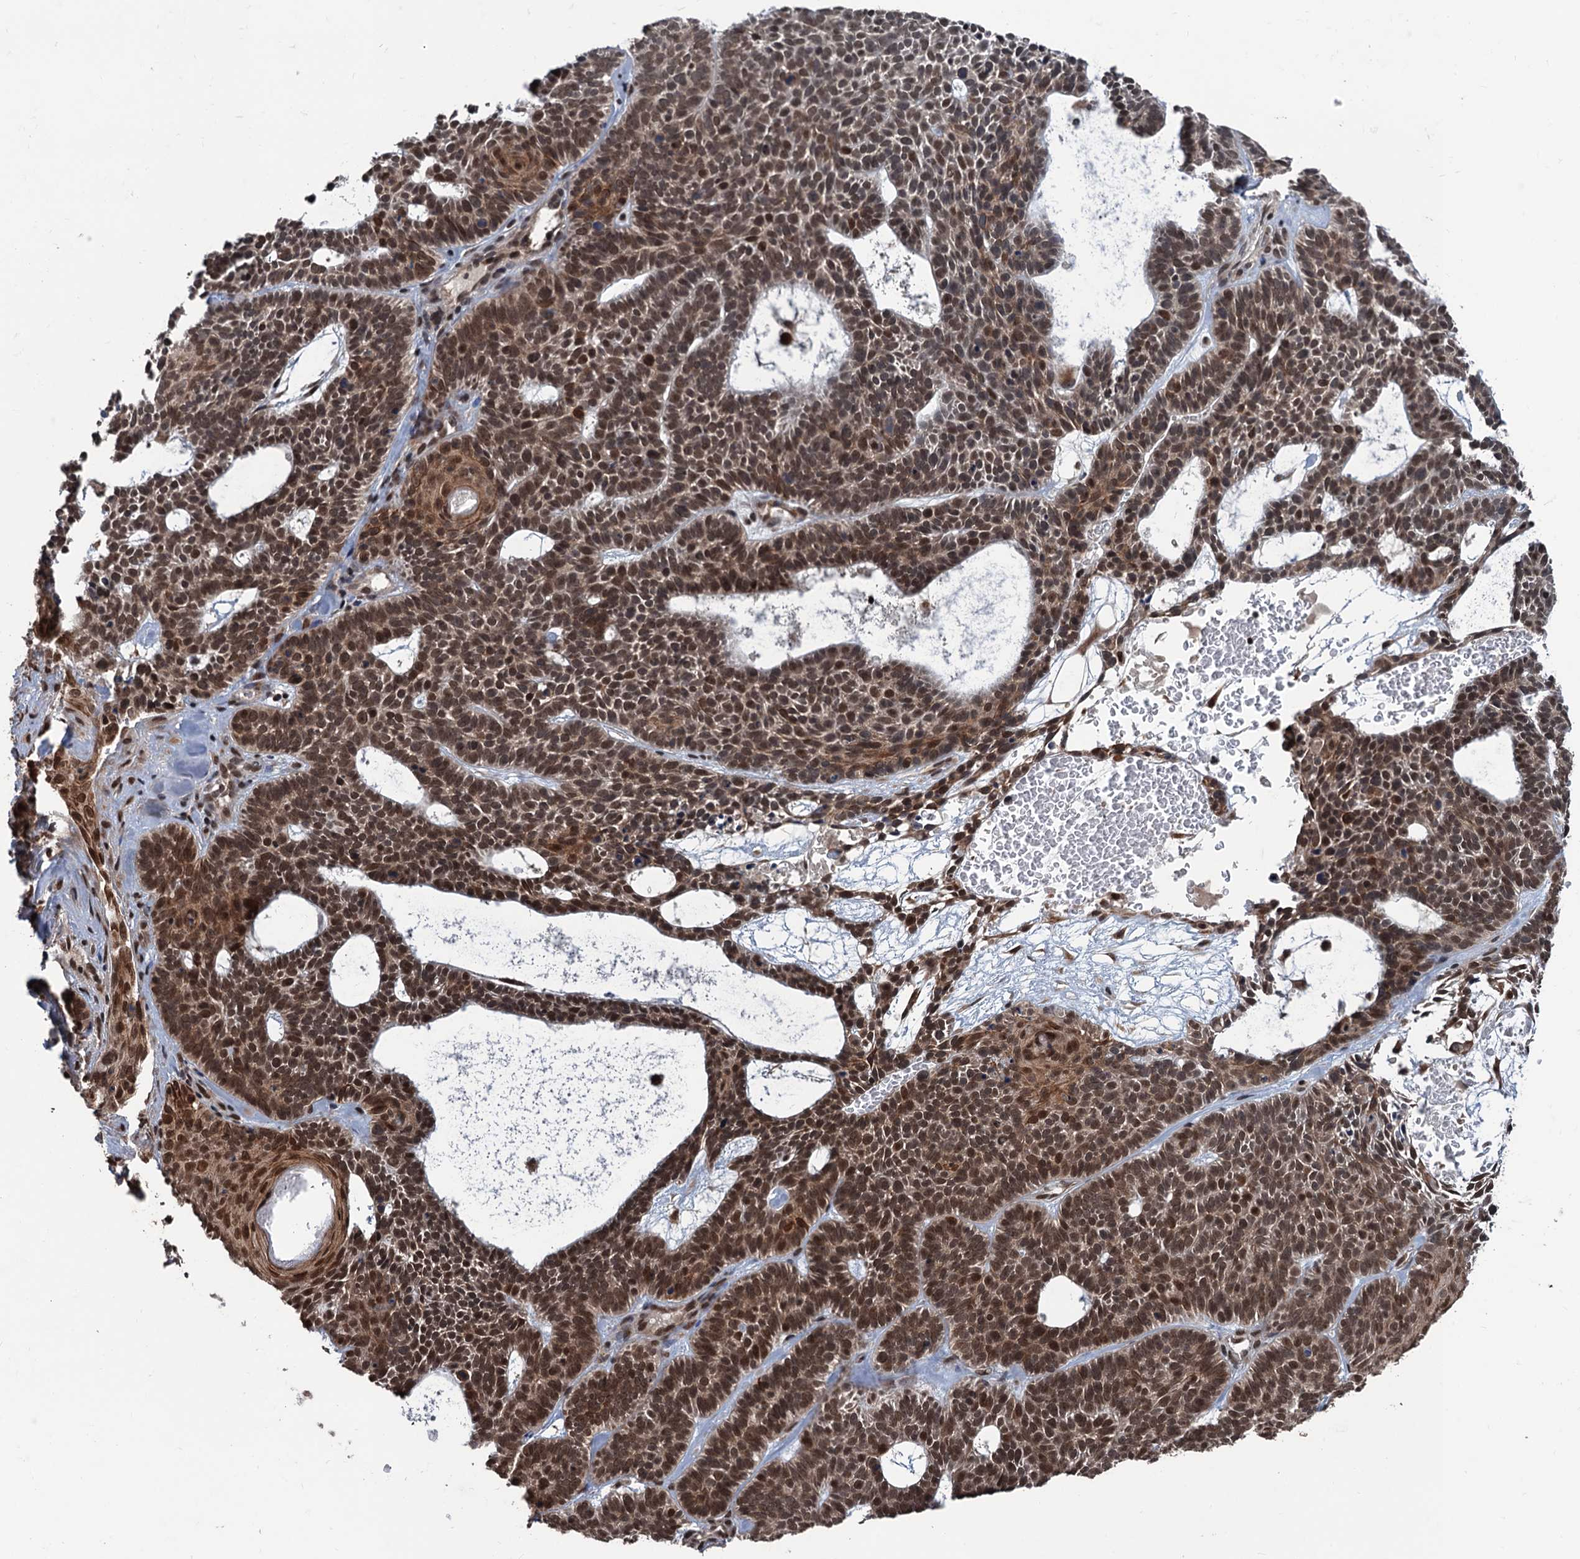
{"staining": {"intensity": "strong", "quantity": ">75%", "location": "cytoplasmic/membranous,nuclear"}, "tissue": "skin cancer", "cell_type": "Tumor cells", "image_type": "cancer", "snomed": [{"axis": "morphology", "description": "Basal cell carcinoma"}, {"axis": "topography", "description": "Skin"}], "caption": "A brown stain labels strong cytoplasmic/membranous and nuclear positivity of a protein in human basal cell carcinoma (skin) tumor cells. (Stains: DAB (3,3'-diaminobenzidine) in brown, nuclei in blue, Microscopy: brightfield microscopy at high magnification).", "gene": "RASSF4", "patient": {"sex": "male", "age": 85}}